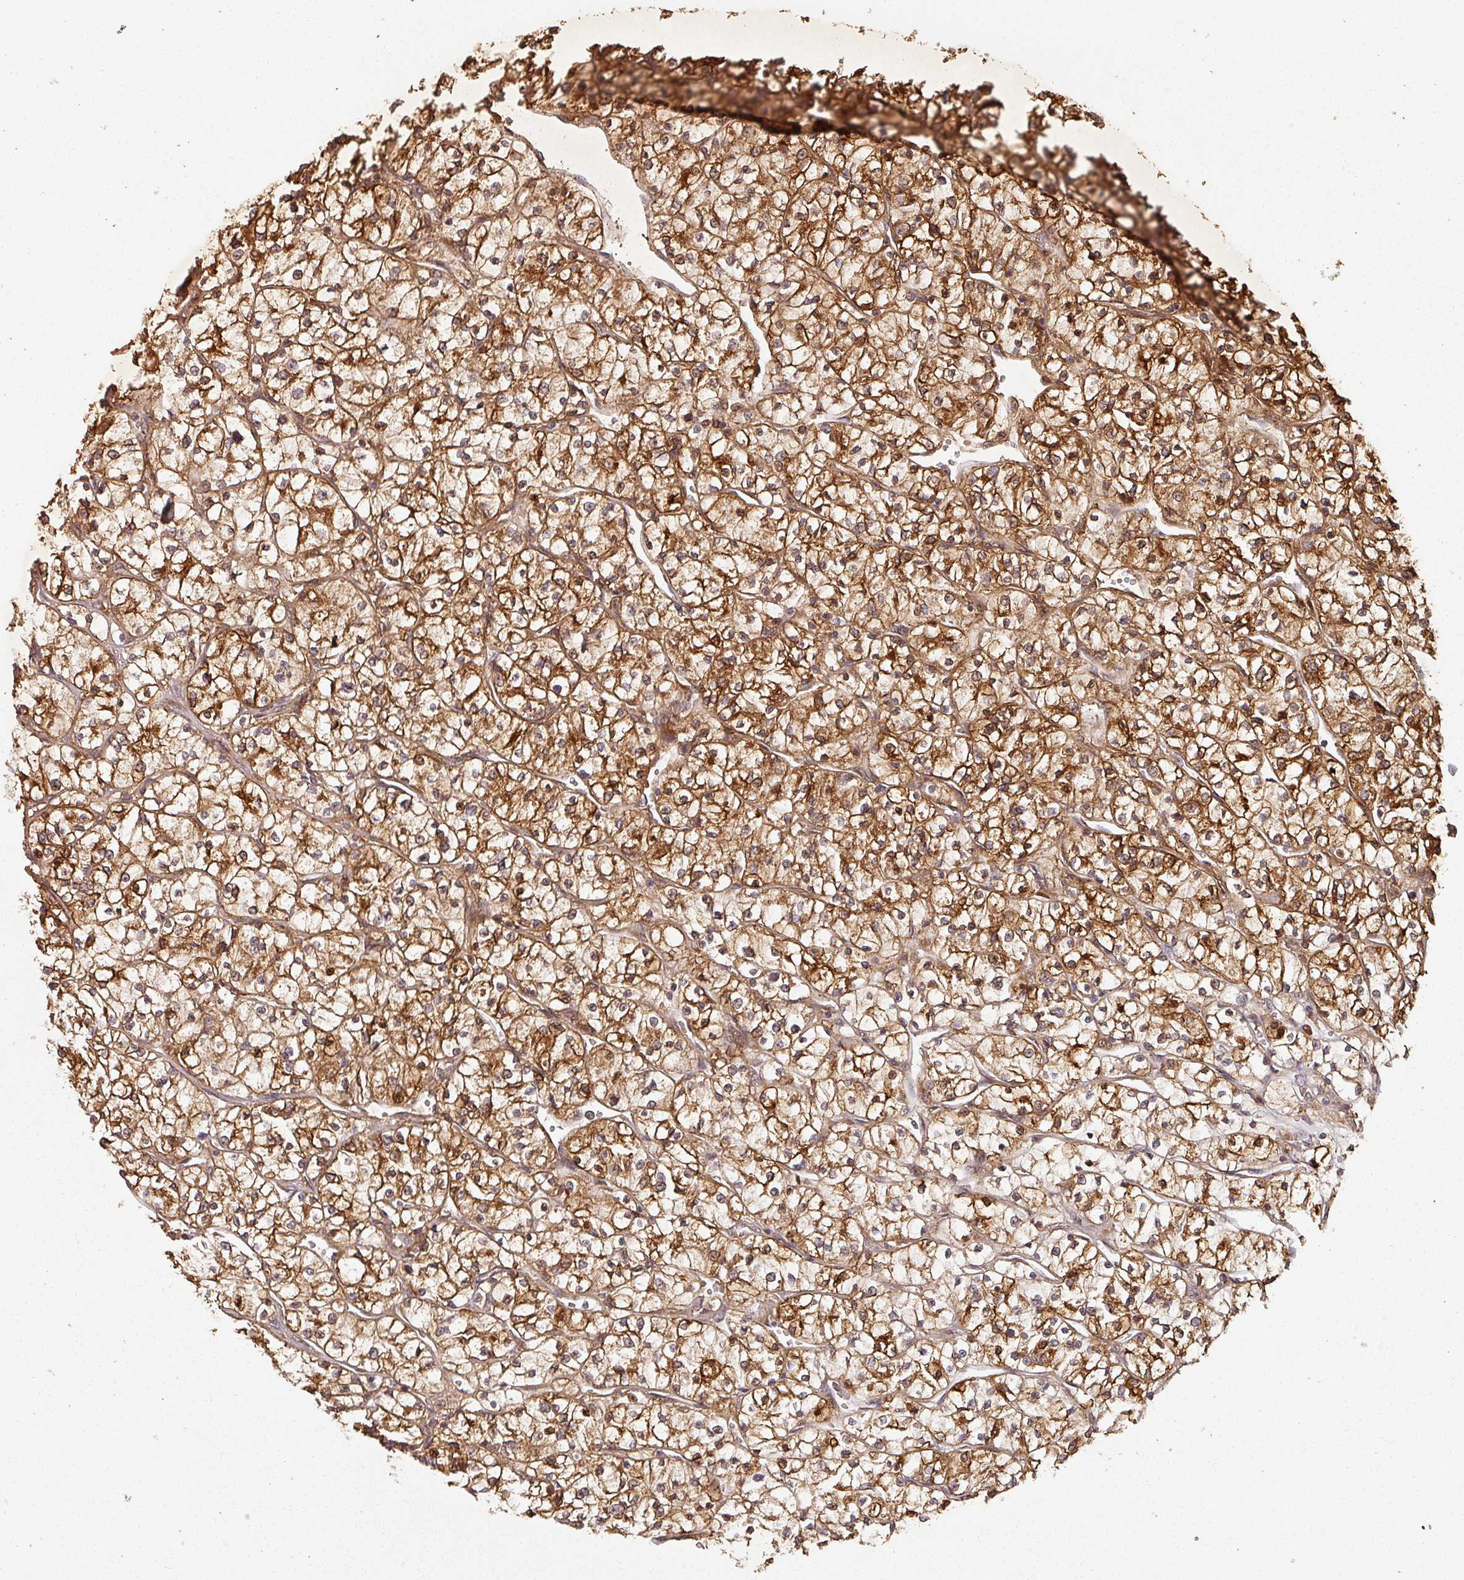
{"staining": {"intensity": "moderate", "quantity": "25%-75%", "location": "cytoplasmic/membranous,nuclear"}, "tissue": "renal cancer", "cell_type": "Tumor cells", "image_type": "cancer", "snomed": [{"axis": "morphology", "description": "Adenocarcinoma, NOS"}, {"axis": "topography", "description": "Kidney"}], "caption": "The histopathology image displays staining of renal adenocarcinoma, revealing moderate cytoplasmic/membranous and nuclear protein expression (brown color) within tumor cells. The protein is shown in brown color, while the nuclei are stained blue.", "gene": "ZNF322", "patient": {"sex": "female", "age": 64}}